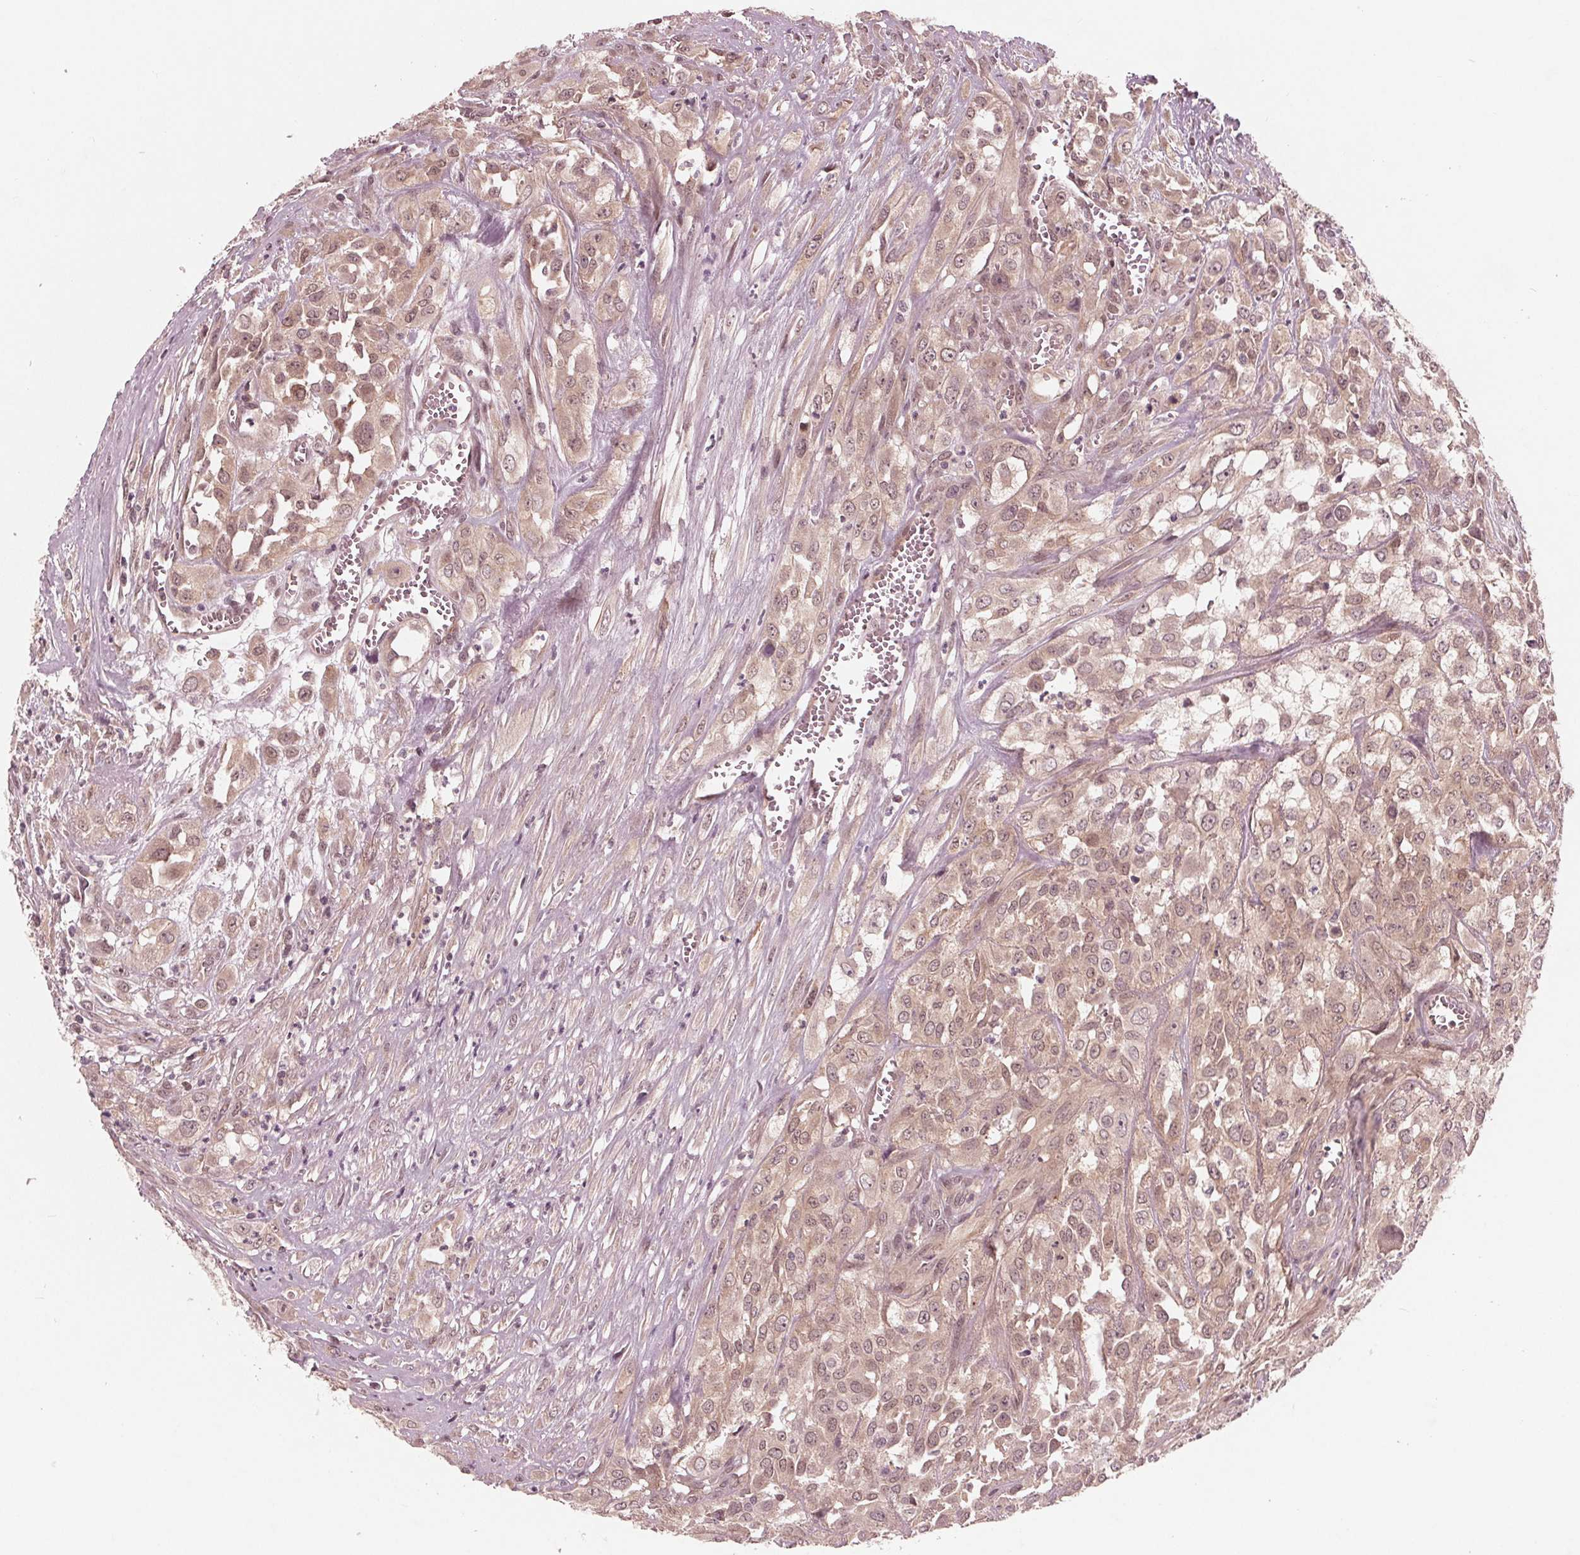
{"staining": {"intensity": "weak", "quantity": "25%-75%", "location": "cytoplasmic/membranous"}, "tissue": "urothelial cancer", "cell_type": "Tumor cells", "image_type": "cancer", "snomed": [{"axis": "morphology", "description": "Urothelial carcinoma, High grade"}, {"axis": "topography", "description": "Urinary bladder"}], "caption": "IHC micrograph of urothelial cancer stained for a protein (brown), which shows low levels of weak cytoplasmic/membranous expression in approximately 25%-75% of tumor cells.", "gene": "UBALD1", "patient": {"sex": "male", "age": 67}}